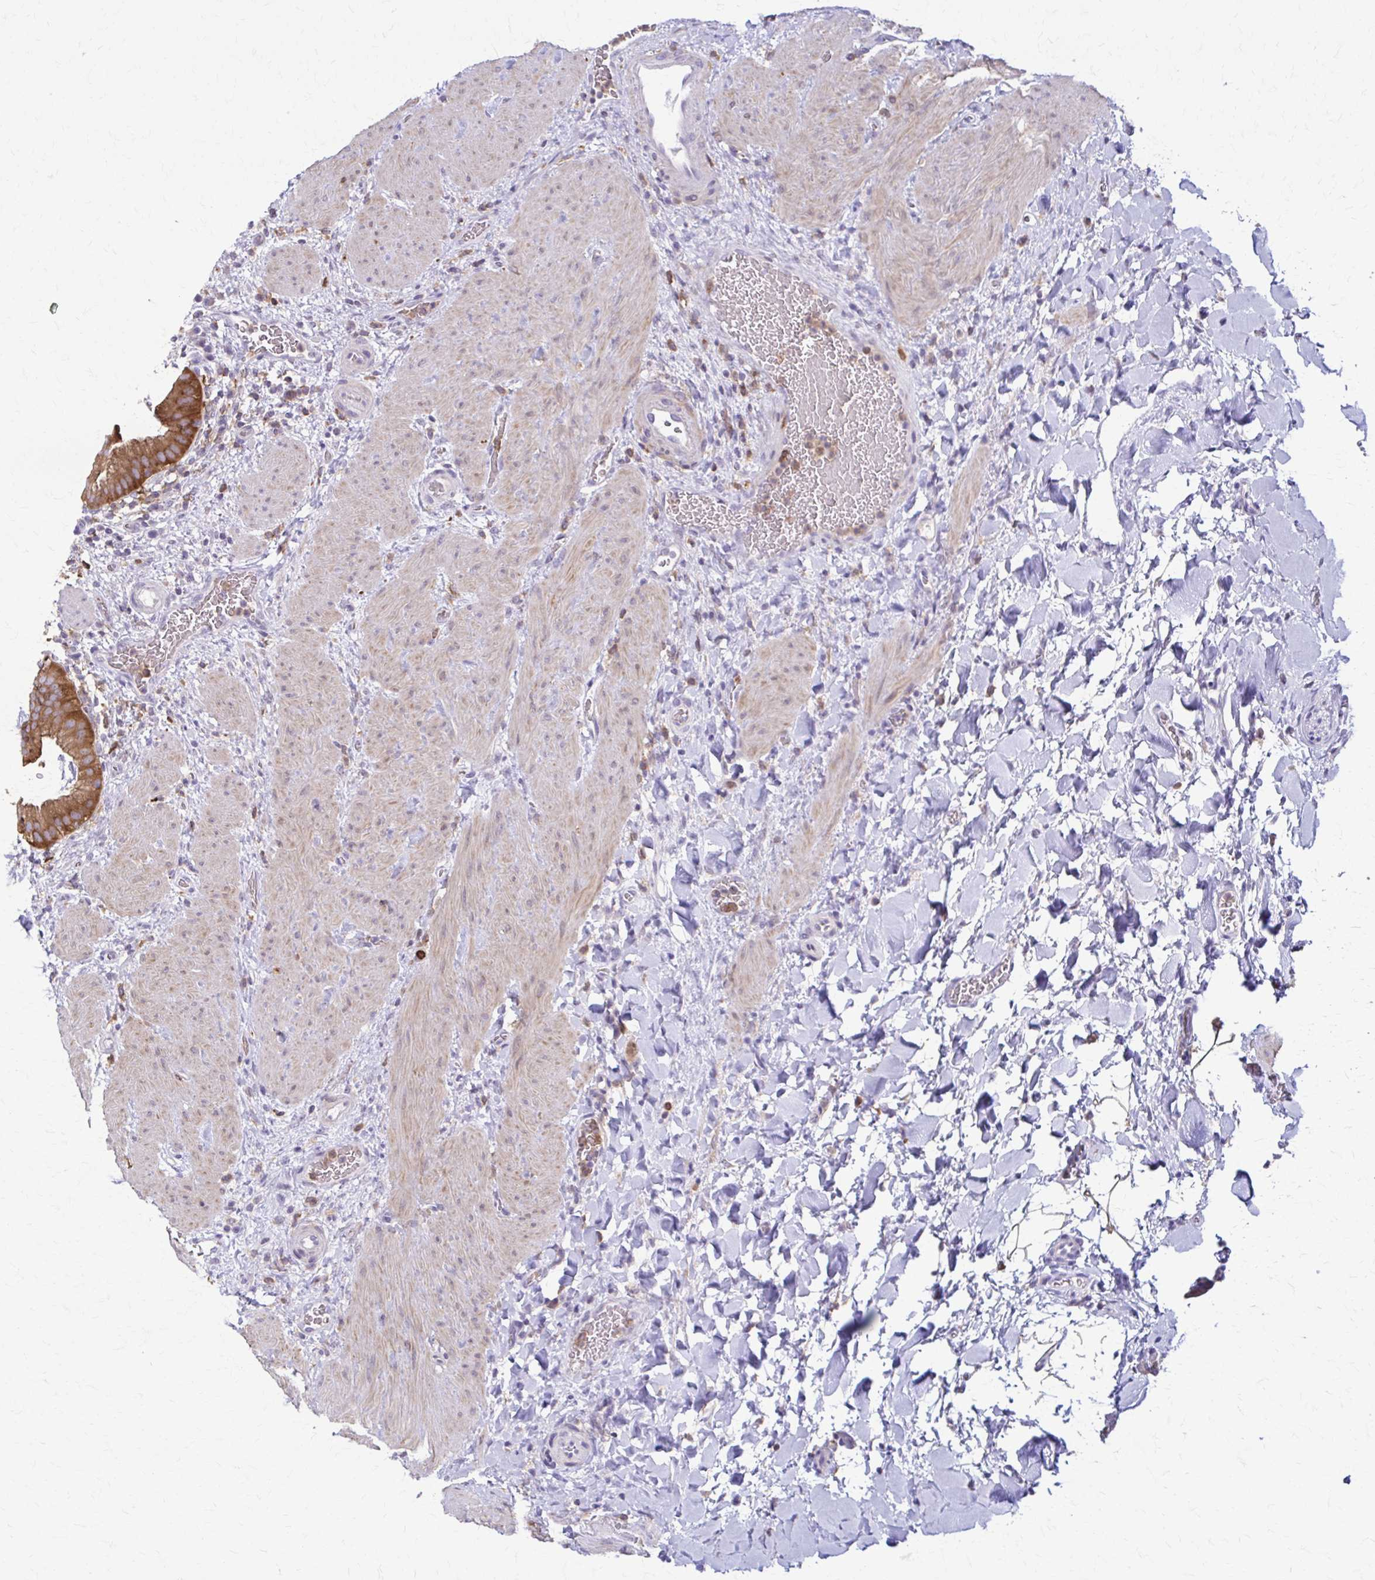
{"staining": {"intensity": "moderate", "quantity": "25%-75%", "location": "cytoplasmic/membranous"}, "tissue": "gallbladder", "cell_type": "Glandular cells", "image_type": "normal", "snomed": [{"axis": "morphology", "description": "Normal tissue, NOS"}, {"axis": "topography", "description": "Gallbladder"}], "caption": "Immunohistochemistry of benign human gallbladder shows medium levels of moderate cytoplasmic/membranous expression in about 25%-75% of glandular cells. (brown staining indicates protein expression, while blue staining denotes nuclei).", "gene": "PIK3AP1", "patient": {"sex": "male", "age": 26}}